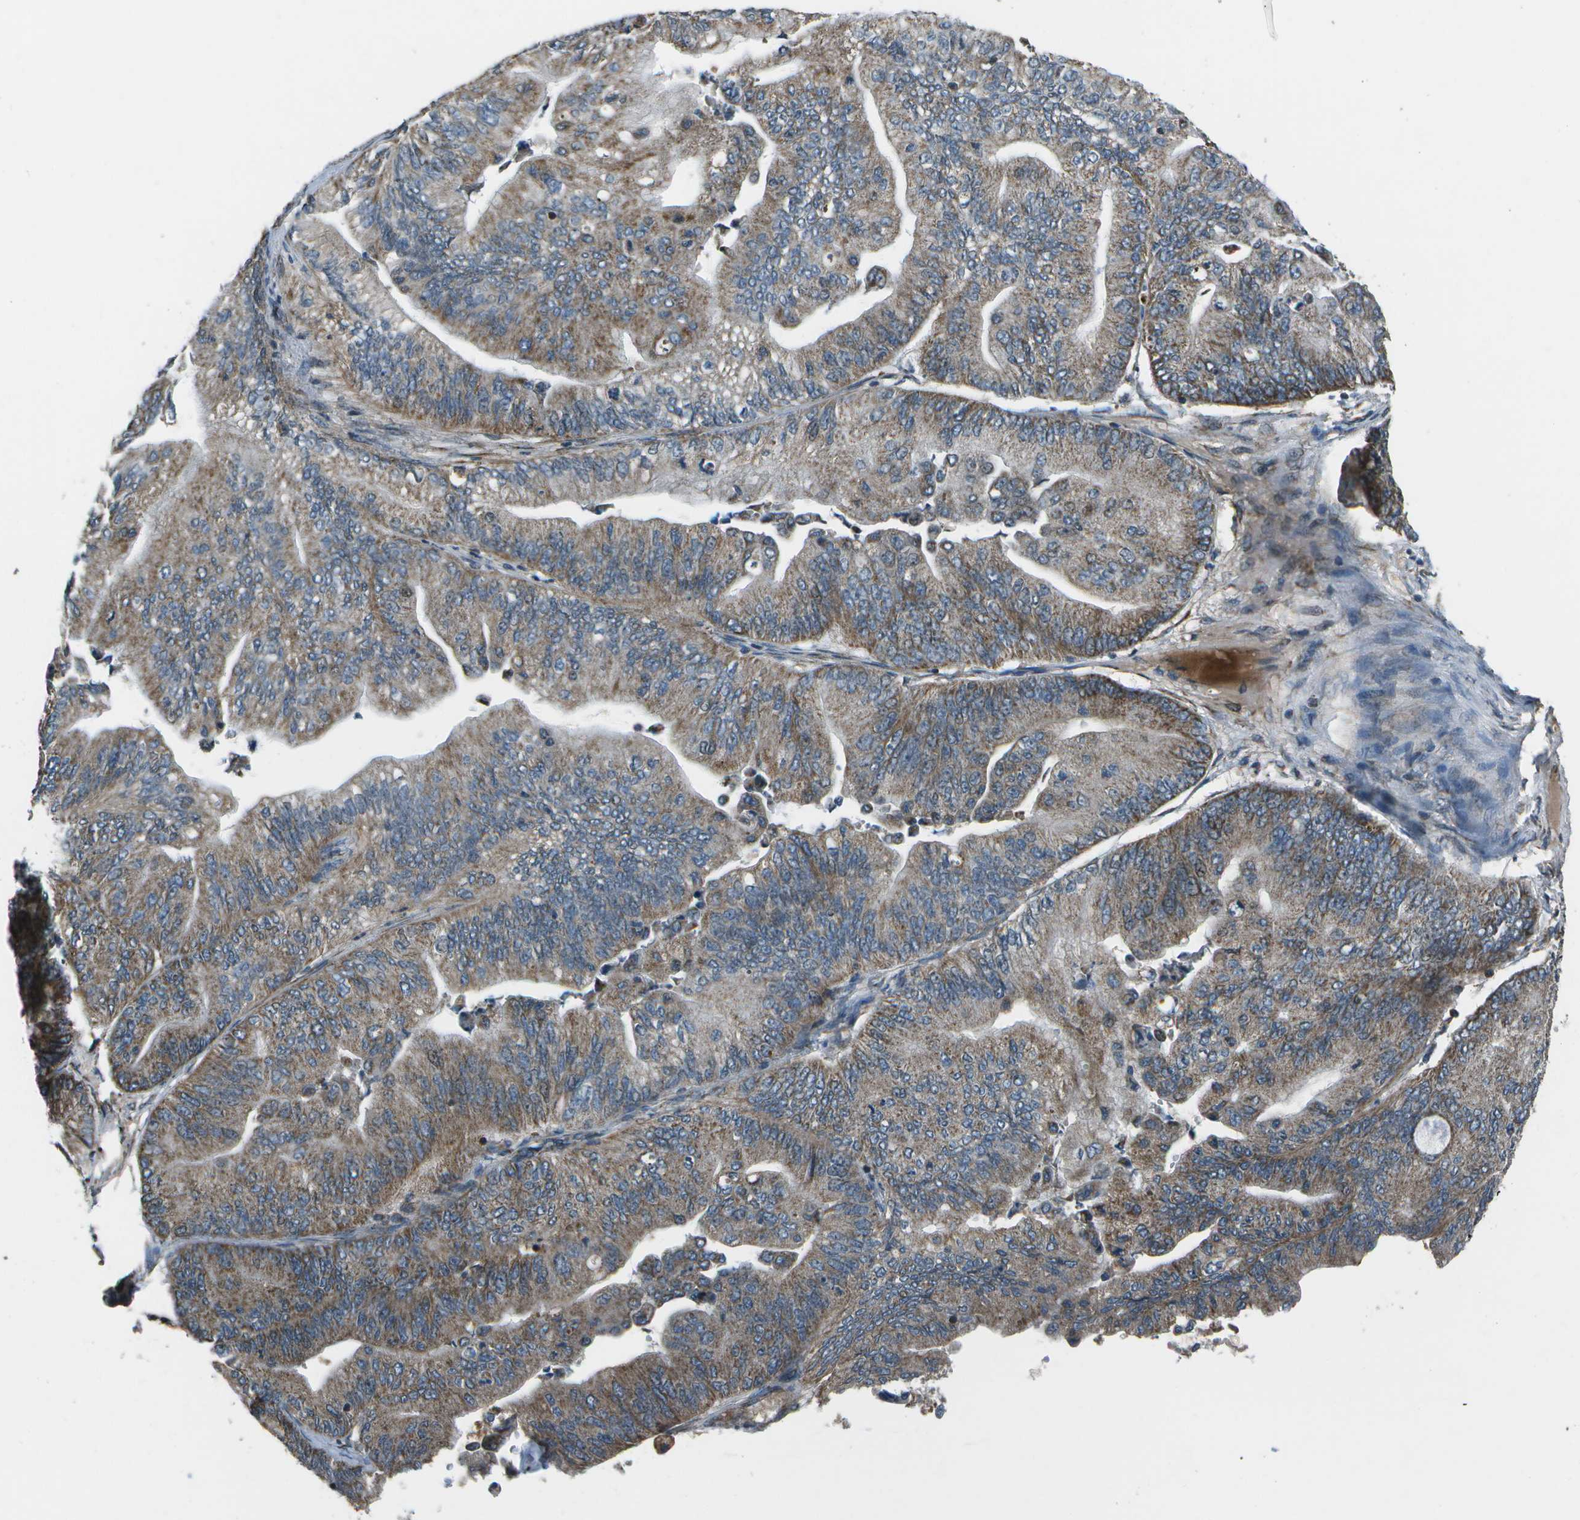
{"staining": {"intensity": "moderate", "quantity": ">75%", "location": "cytoplasmic/membranous"}, "tissue": "ovarian cancer", "cell_type": "Tumor cells", "image_type": "cancer", "snomed": [{"axis": "morphology", "description": "Cystadenocarcinoma, mucinous, NOS"}, {"axis": "topography", "description": "Ovary"}], "caption": "DAB (3,3'-diaminobenzidine) immunohistochemical staining of ovarian cancer (mucinous cystadenocarcinoma) shows moderate cytoplasmic/membranous protein expression in approximately >75% of tumor cells. (IHC, brightfield microscopy, high magnification).", "gene": "EIF2AK1", "patient": {"sex": "female", "age": 61}}